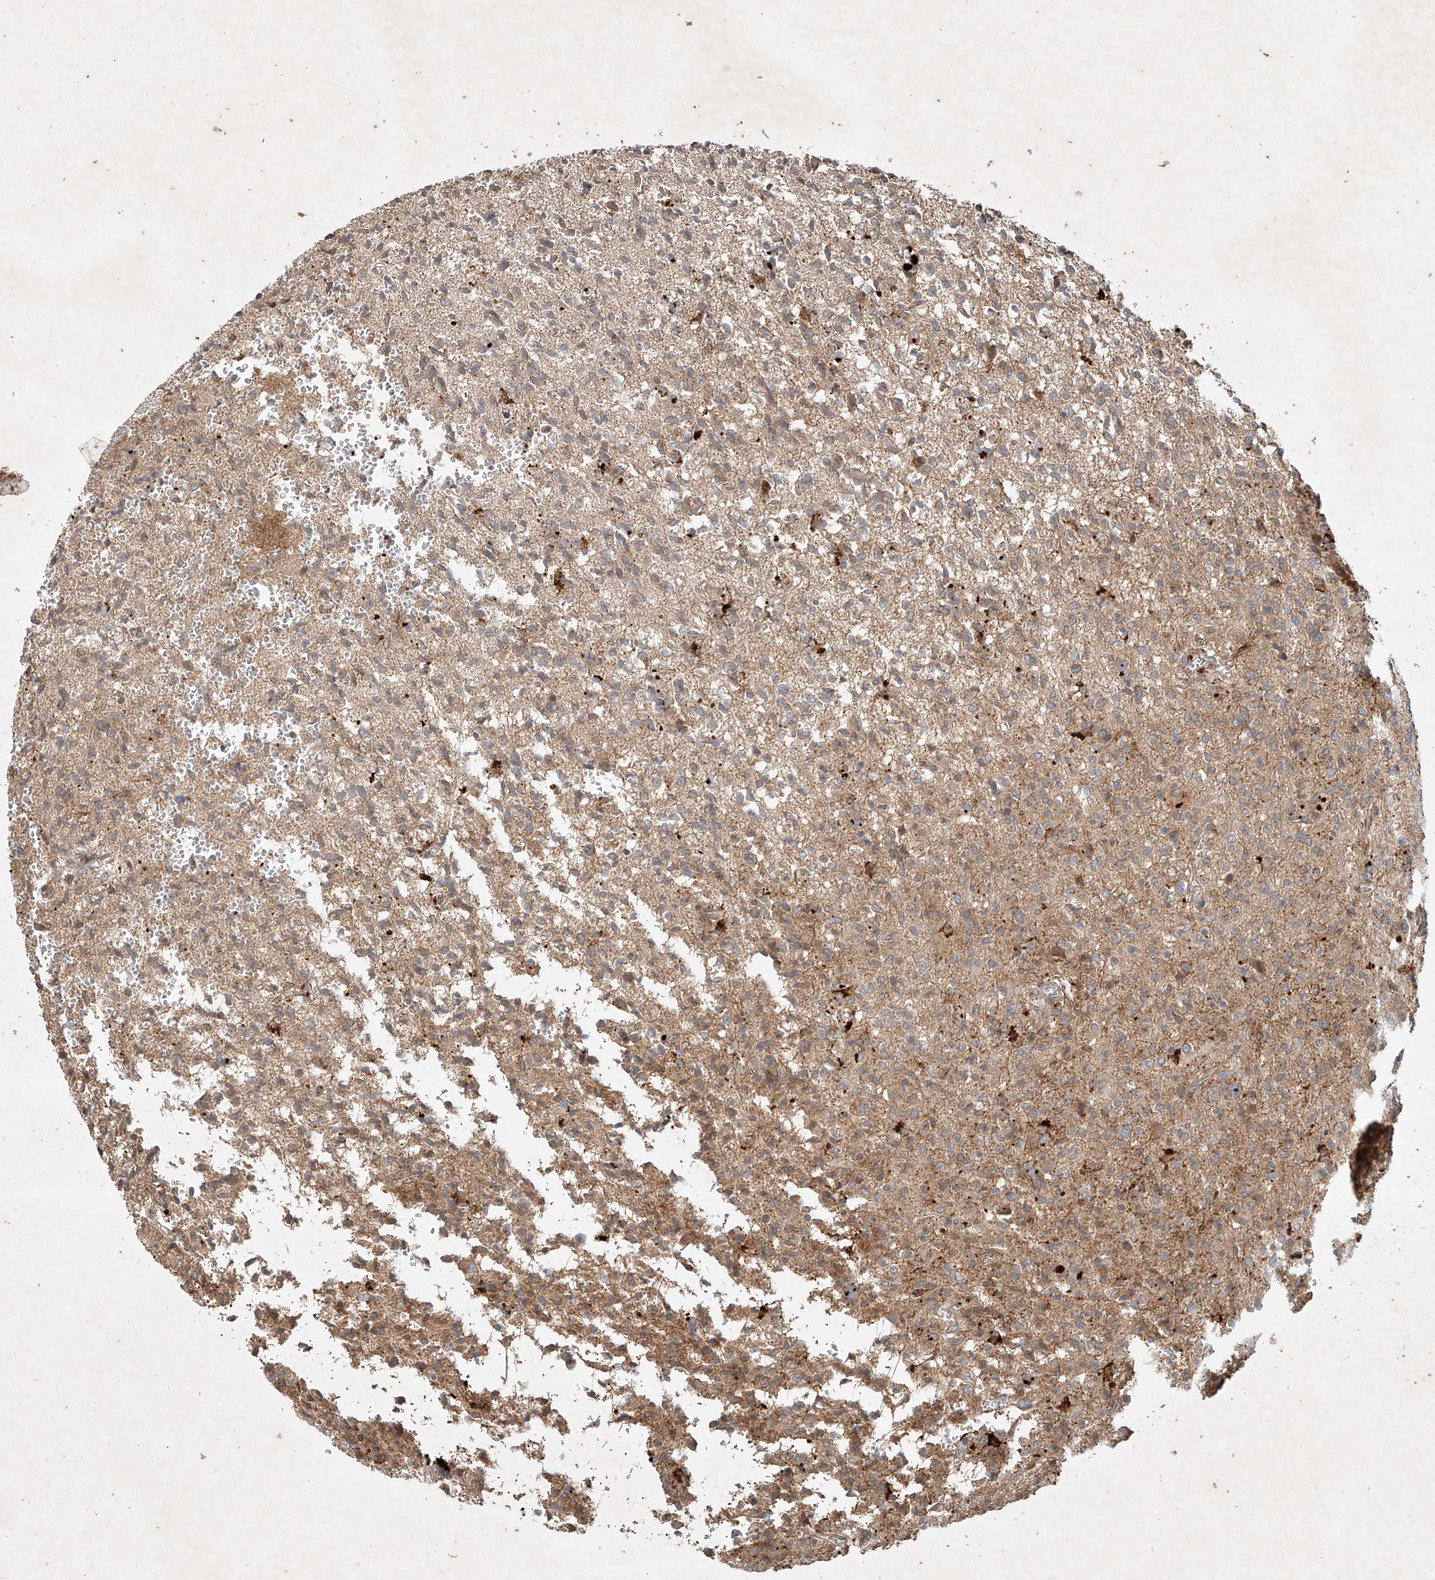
{"staining": {"intensity": "moderate", "quantity": ">75%", "location": "cytoplasmic/membranous"}, "tissue": "glioma", "cell_type": "Tumor cells", "image_type": "cancer", "snomed": [{"axis": "morphology", "description": "Glioma, malignant, High grade"}, {"axis": "topography", "description": "Brain"}], "caption": "Moderate cytoplasmic/membranous positivity is seen in about >75% of tumor cells in glioma. (DAB (3,3'-diaminobenzidine) IHC with brightfield microscopy, high magnification).", "gene": "IER5", "patient": {"sex": "female", "age": 57}}